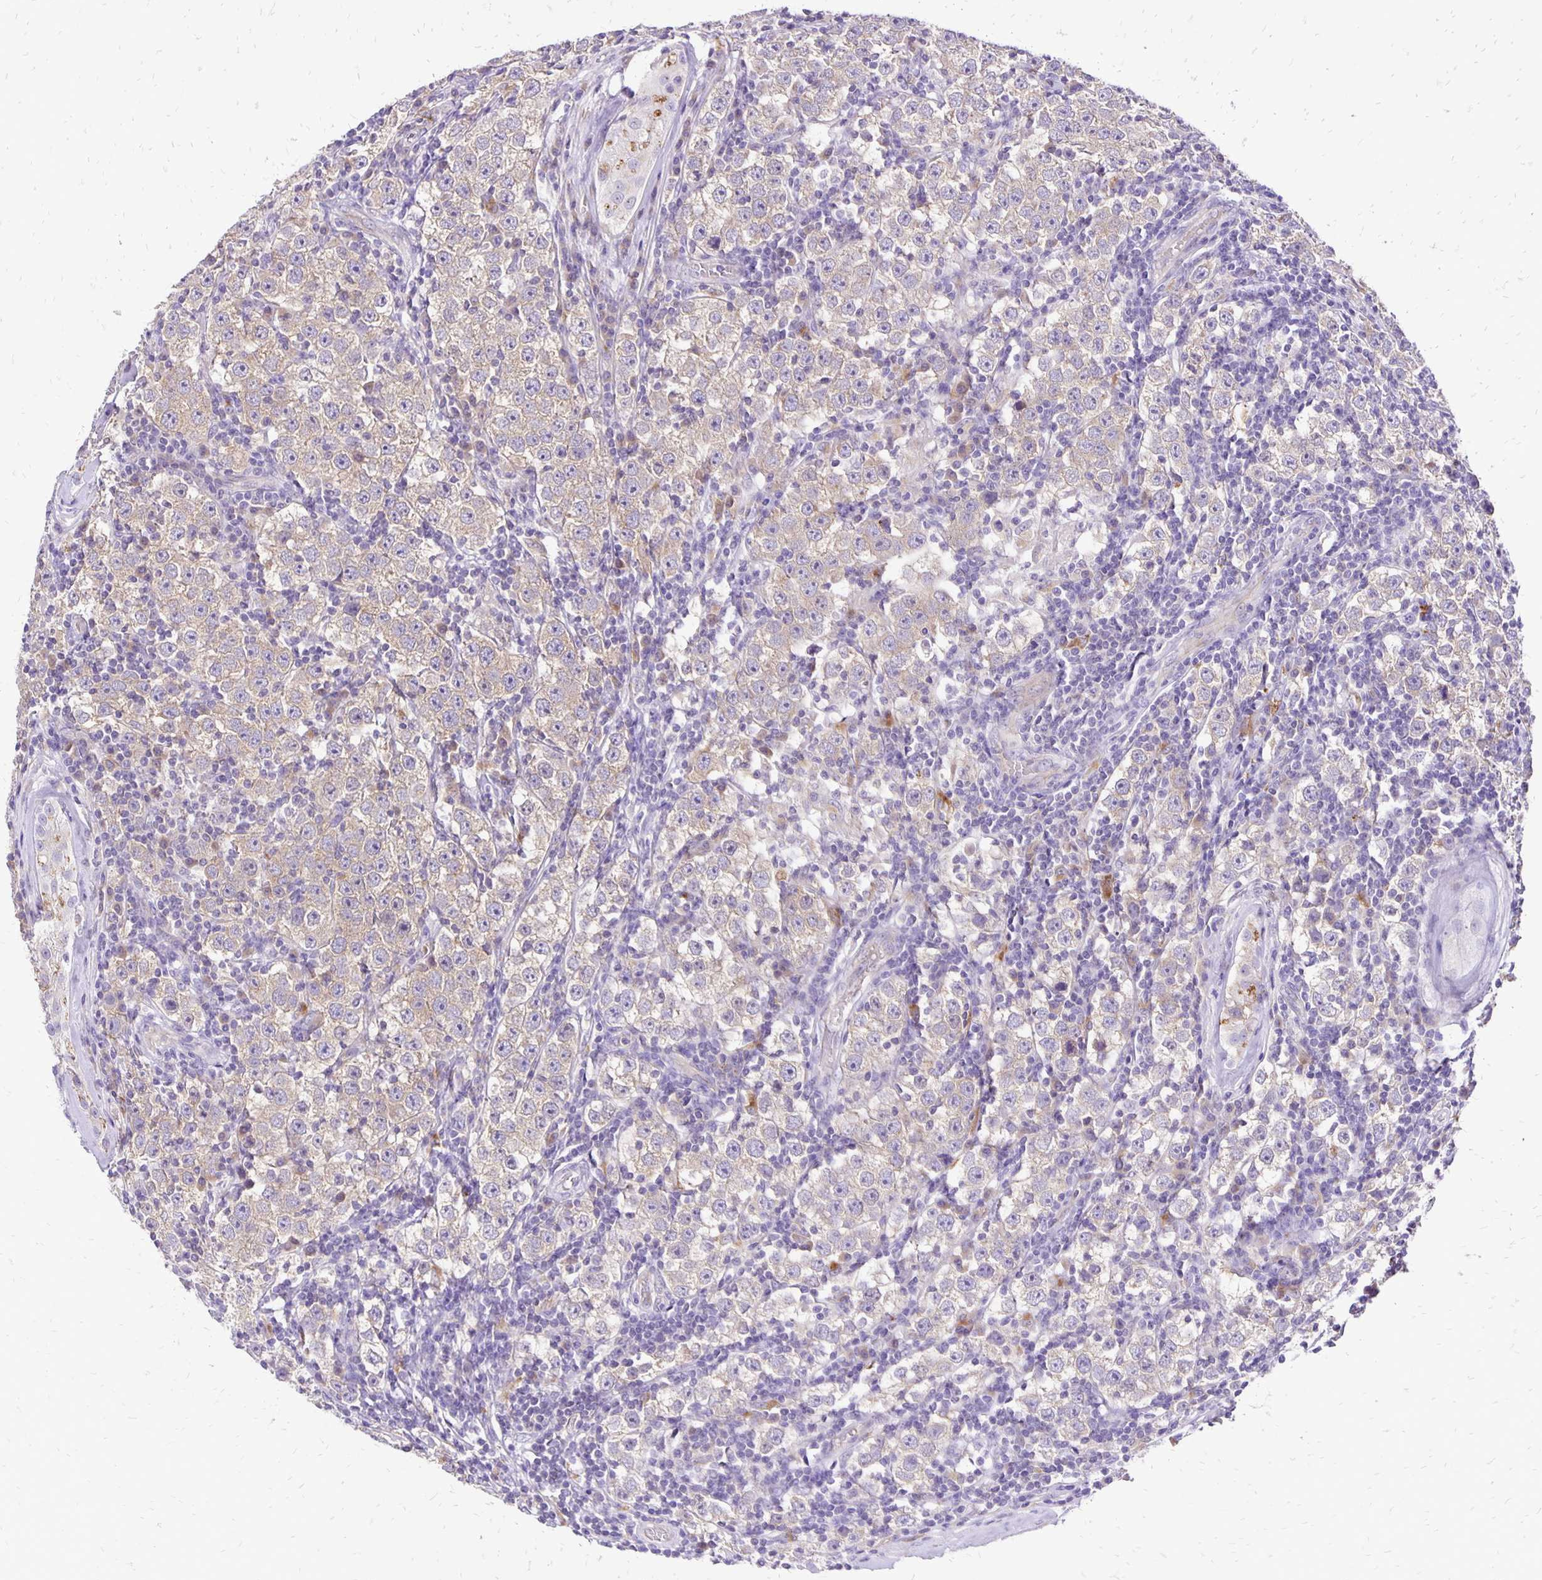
{"staining": {"intensity": "weak", "quantity": ">75%", "location": "cytoplasmic/membranous"}, "tissue": "urothelial cancer", "cell_type": "Tumor cells", "image_type": "cancer", "snomed": [{"axis": "morphology", "description": "Normal tissue, NOS"}, {"axis": "morphology", "description": "Urothelial carcinoma, High grade"}, {"axis": "morphology", "description": "Seminoma, NOS"}, {"axis": "morphology", "description": "Carcinoma, Embryonal, NOS"}, {"axis": "topography", "description": "Urinary bladder"}, {"axis": "topography", "description": "Testis"}], "caption": "About >75% of tumor cells in urothelial carcinoma (high-grade) display weak cytoplasmic/membranous protein positivity as visualized by brown immunohistochemical staining.", "gene": "EIF5A", "patient": {"sex": "male", "age": 41}}